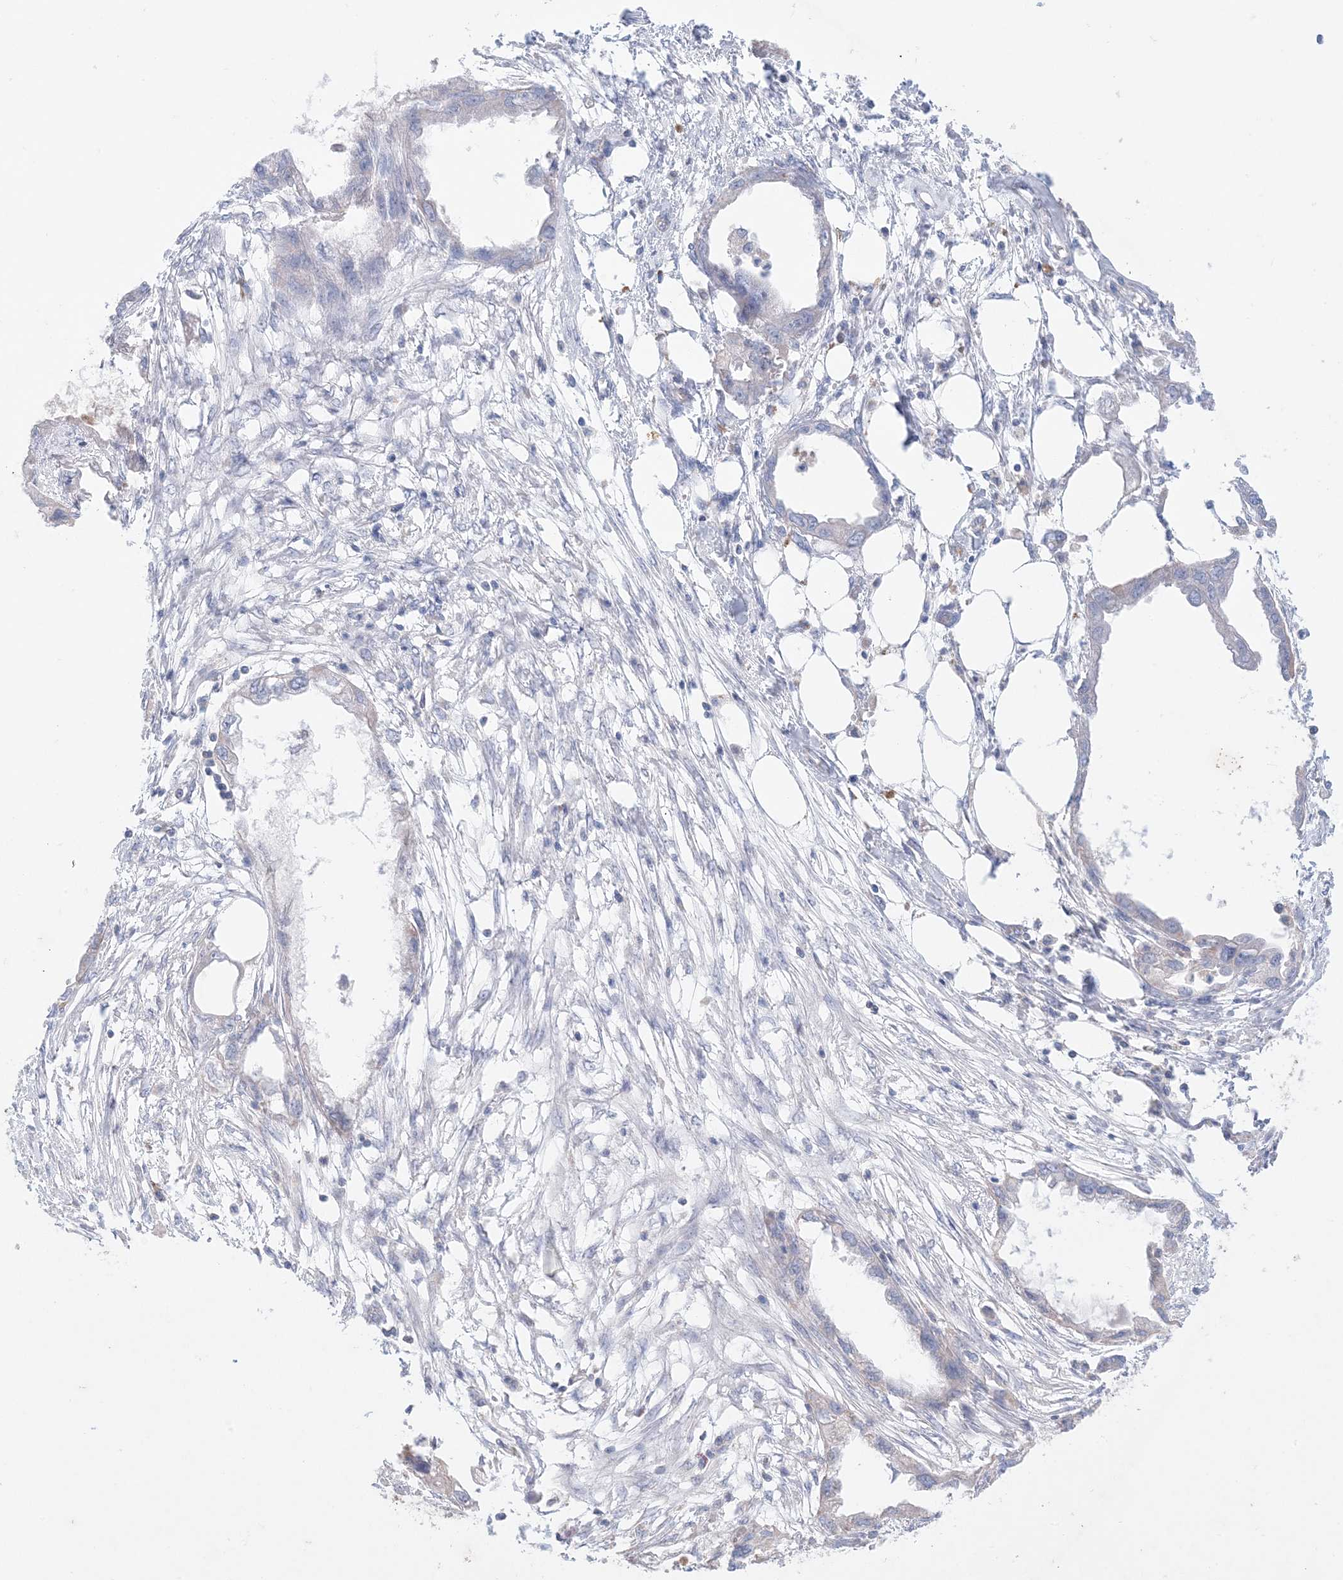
{"staining": {"intensity": "negative", "quantity": "none", "location": "none"}, "tissue": "endometrial cancer", "cell_type": "Tumor cells", "image_type": "cancer", "snomed": [{"axis": "morphology", "description": "Adenocarcinoma, NOS"}, {"axis": "morphology", "description": "Adenocarcinoma, metastatic, NOS"}, {"axis": "topography", "description": "Adipose tissue"}, {"axis": "topography", "description": "Endometrium"}], "caption": "This is a histopathology image of immunohistochemistry staining of endometrial cancer (metastatic adenocarcinoma), which shows no expression in tumor cells. The staining is performed using DAB brown chromogen with nuclei counter-stained in using hematoxylin.", "gene": "KCTD6", "patient": {"sex": "female", "age": 67}}